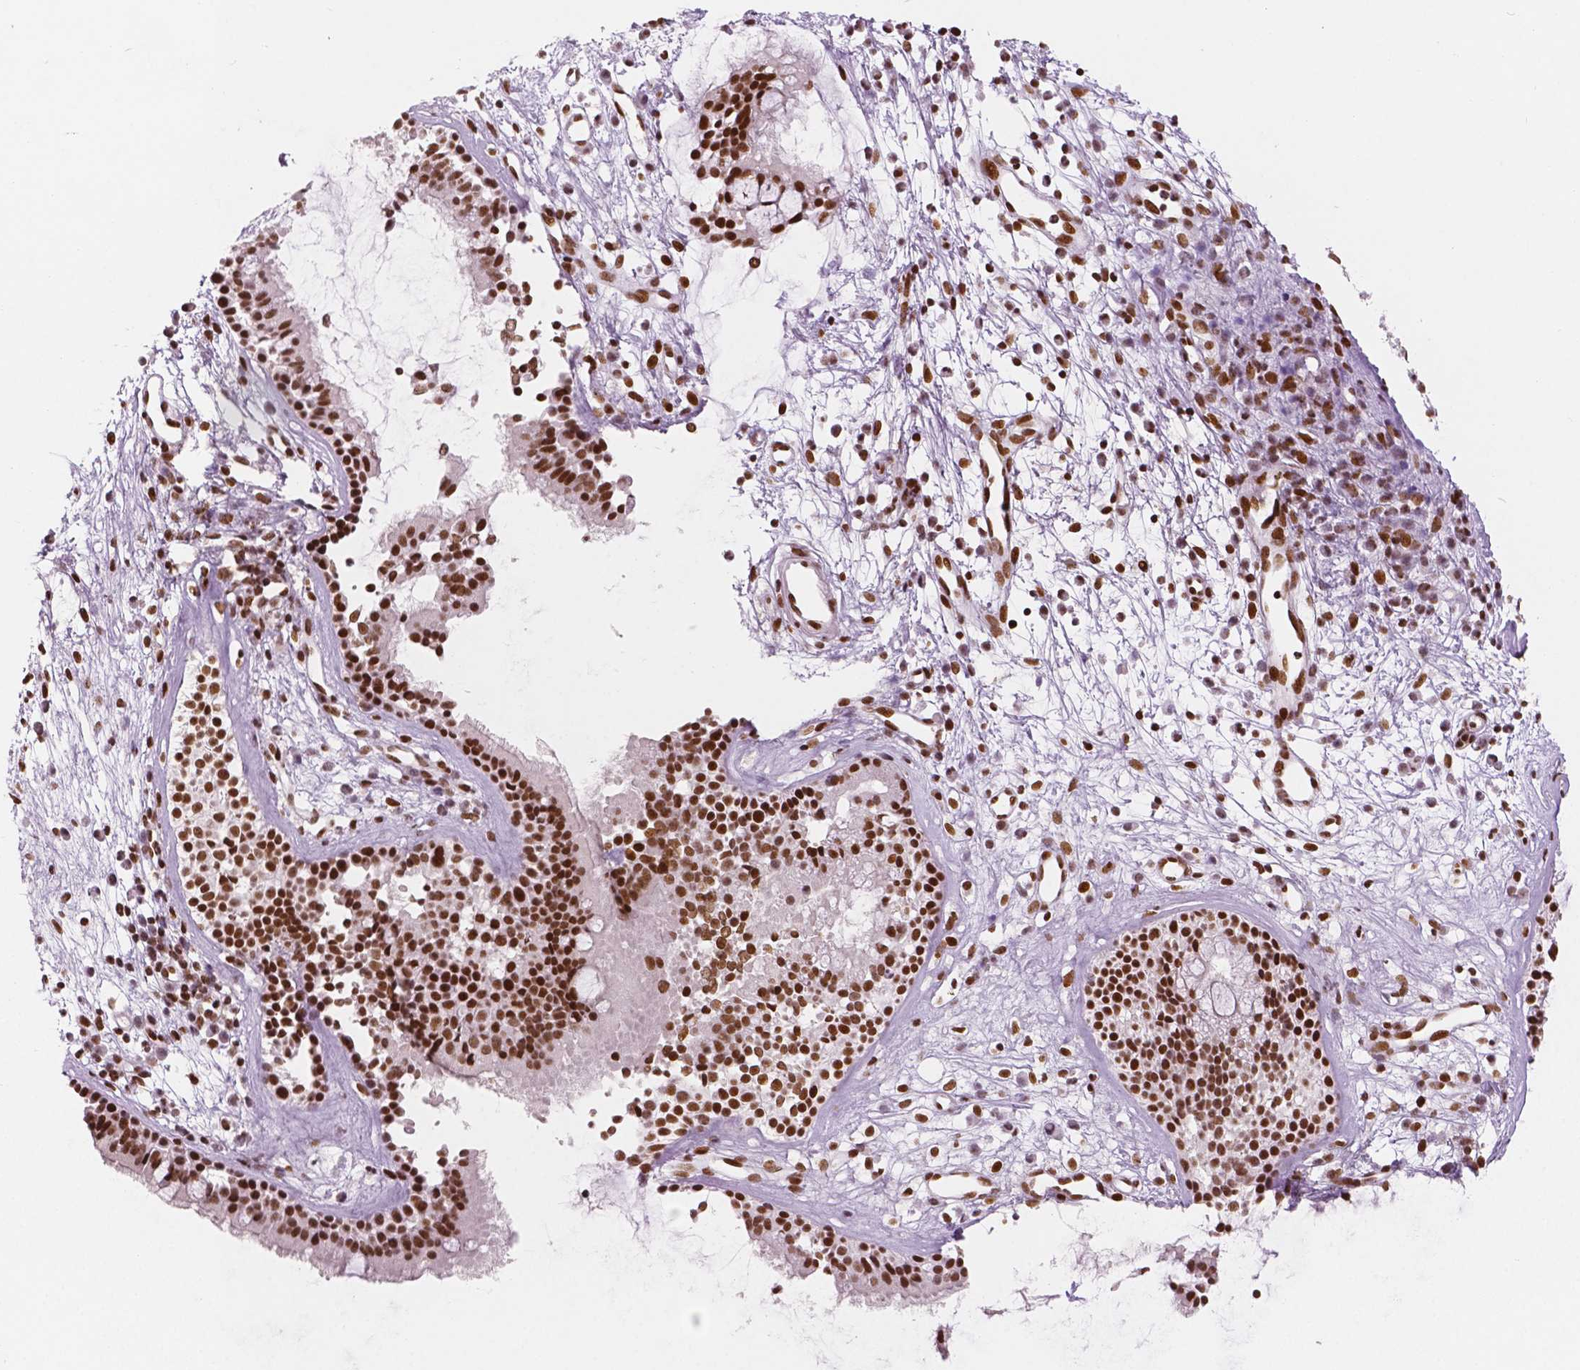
{"staining": {"intensity": "strong", "quantity": ">75%", "location": "nuclear"}, "tissue": "nasopharynx", "cell_type": "Respiratory epithelial cells", "image_type": "normal", "snomed": [{"axis": "morphology", "description": "Normal tissue, NOS"}, {"axis": "topography", "description": "Nasopharynx"}], "caption": "A micrograph of nasopharynx stained for a protein displays strong nuclear brown staining in respiratory epithelial cells.", "gene": "BRD4", "patient": {"sex": "male", "age": 77}}